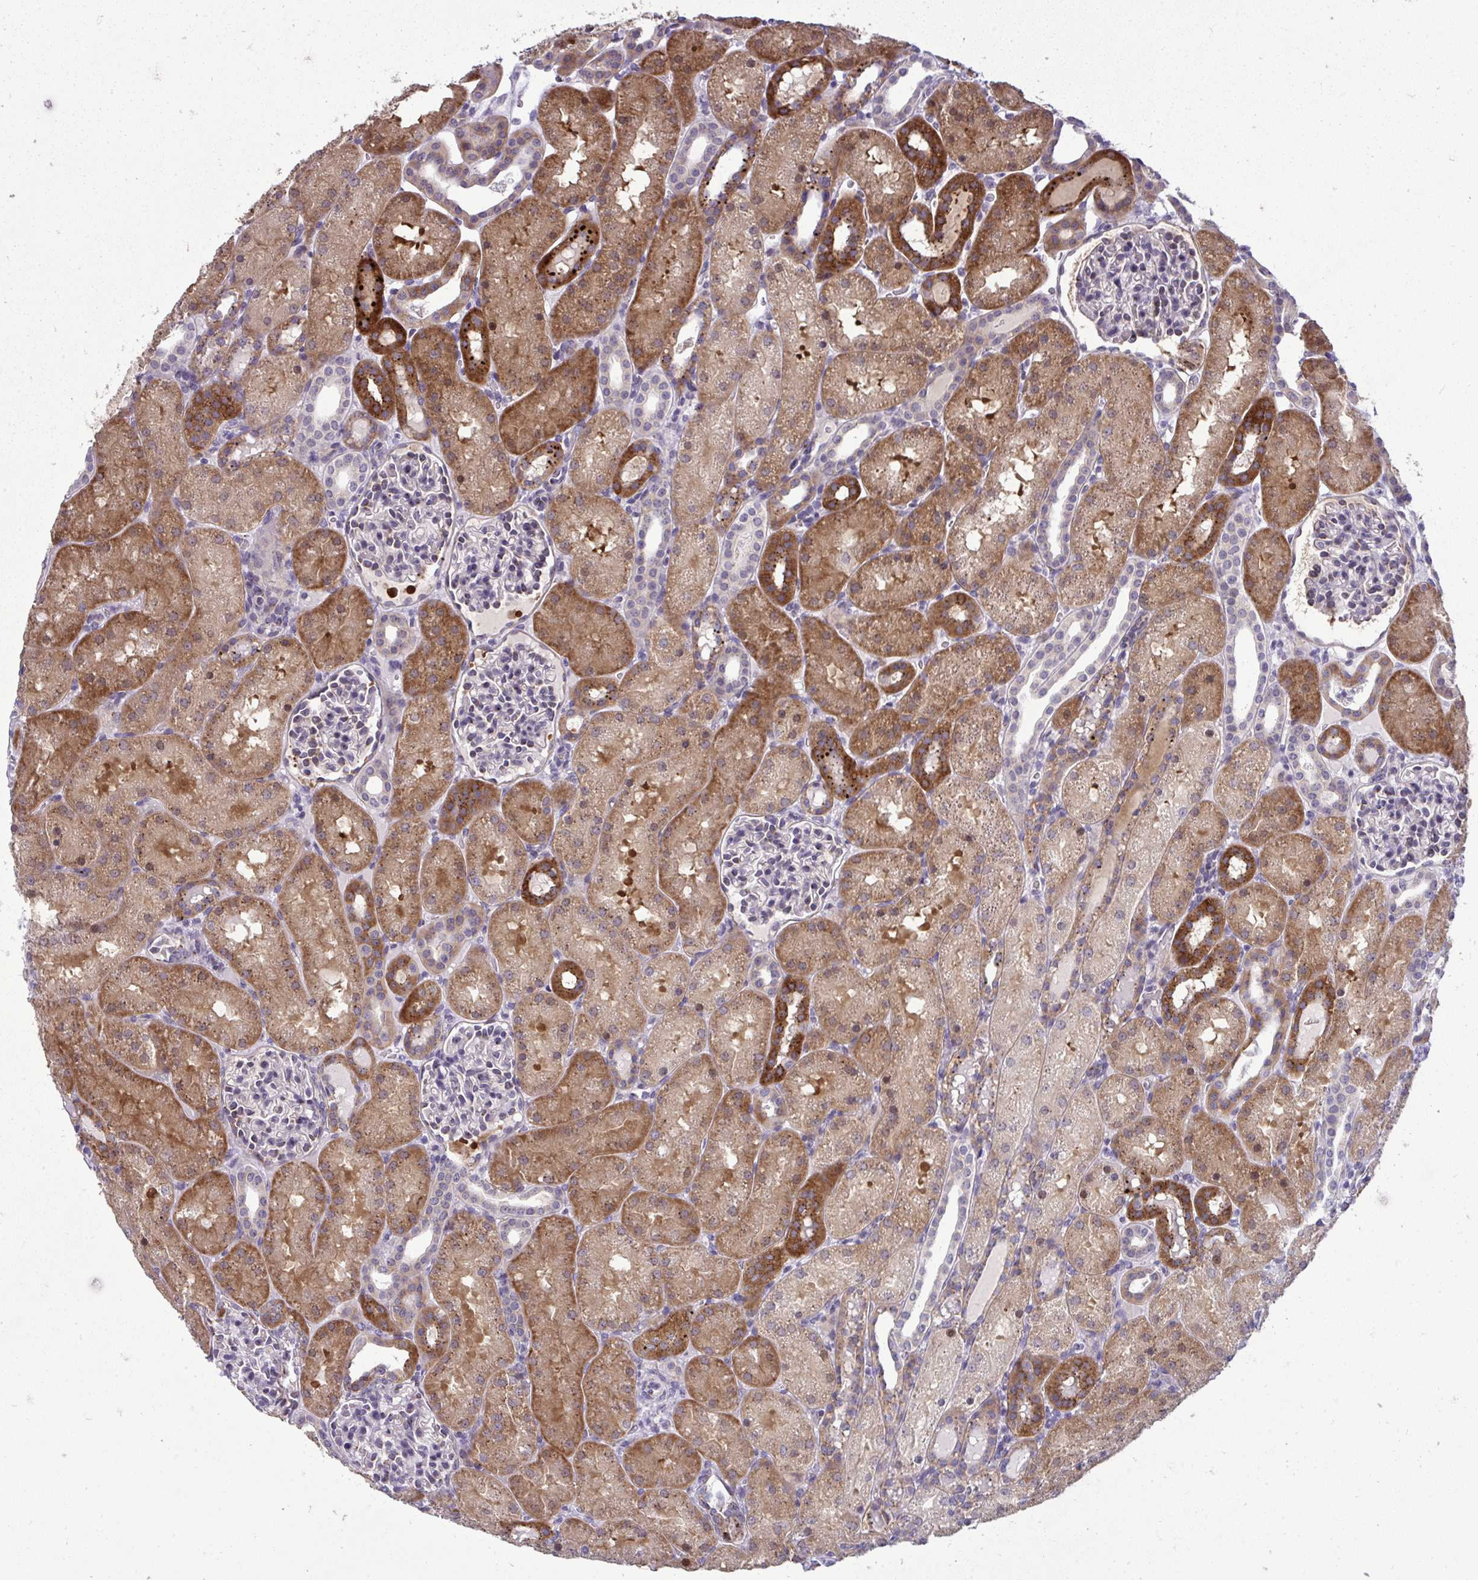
{"staining": {"intensity": "moderate", "quantity": "<25%", "location": "cytoplasmic/membranous"}, "tissue": "kidney", "cell_type": "Cells in glomeruli", "image_type": "normal", "snomed": [{"axis": "morphology", "description": "Normal tissue, NOS"}, {"axis": "topography", "description": "Kidney"}], "caption": "The image displays immunohistochemical staining of unremarkable kidney. There is moderate cytoplasmic/membranous positivity is identified in about <25% of cells in glomeruli.", "gene": "DTX4", "patient": {"sex": "male", "age": 2}}